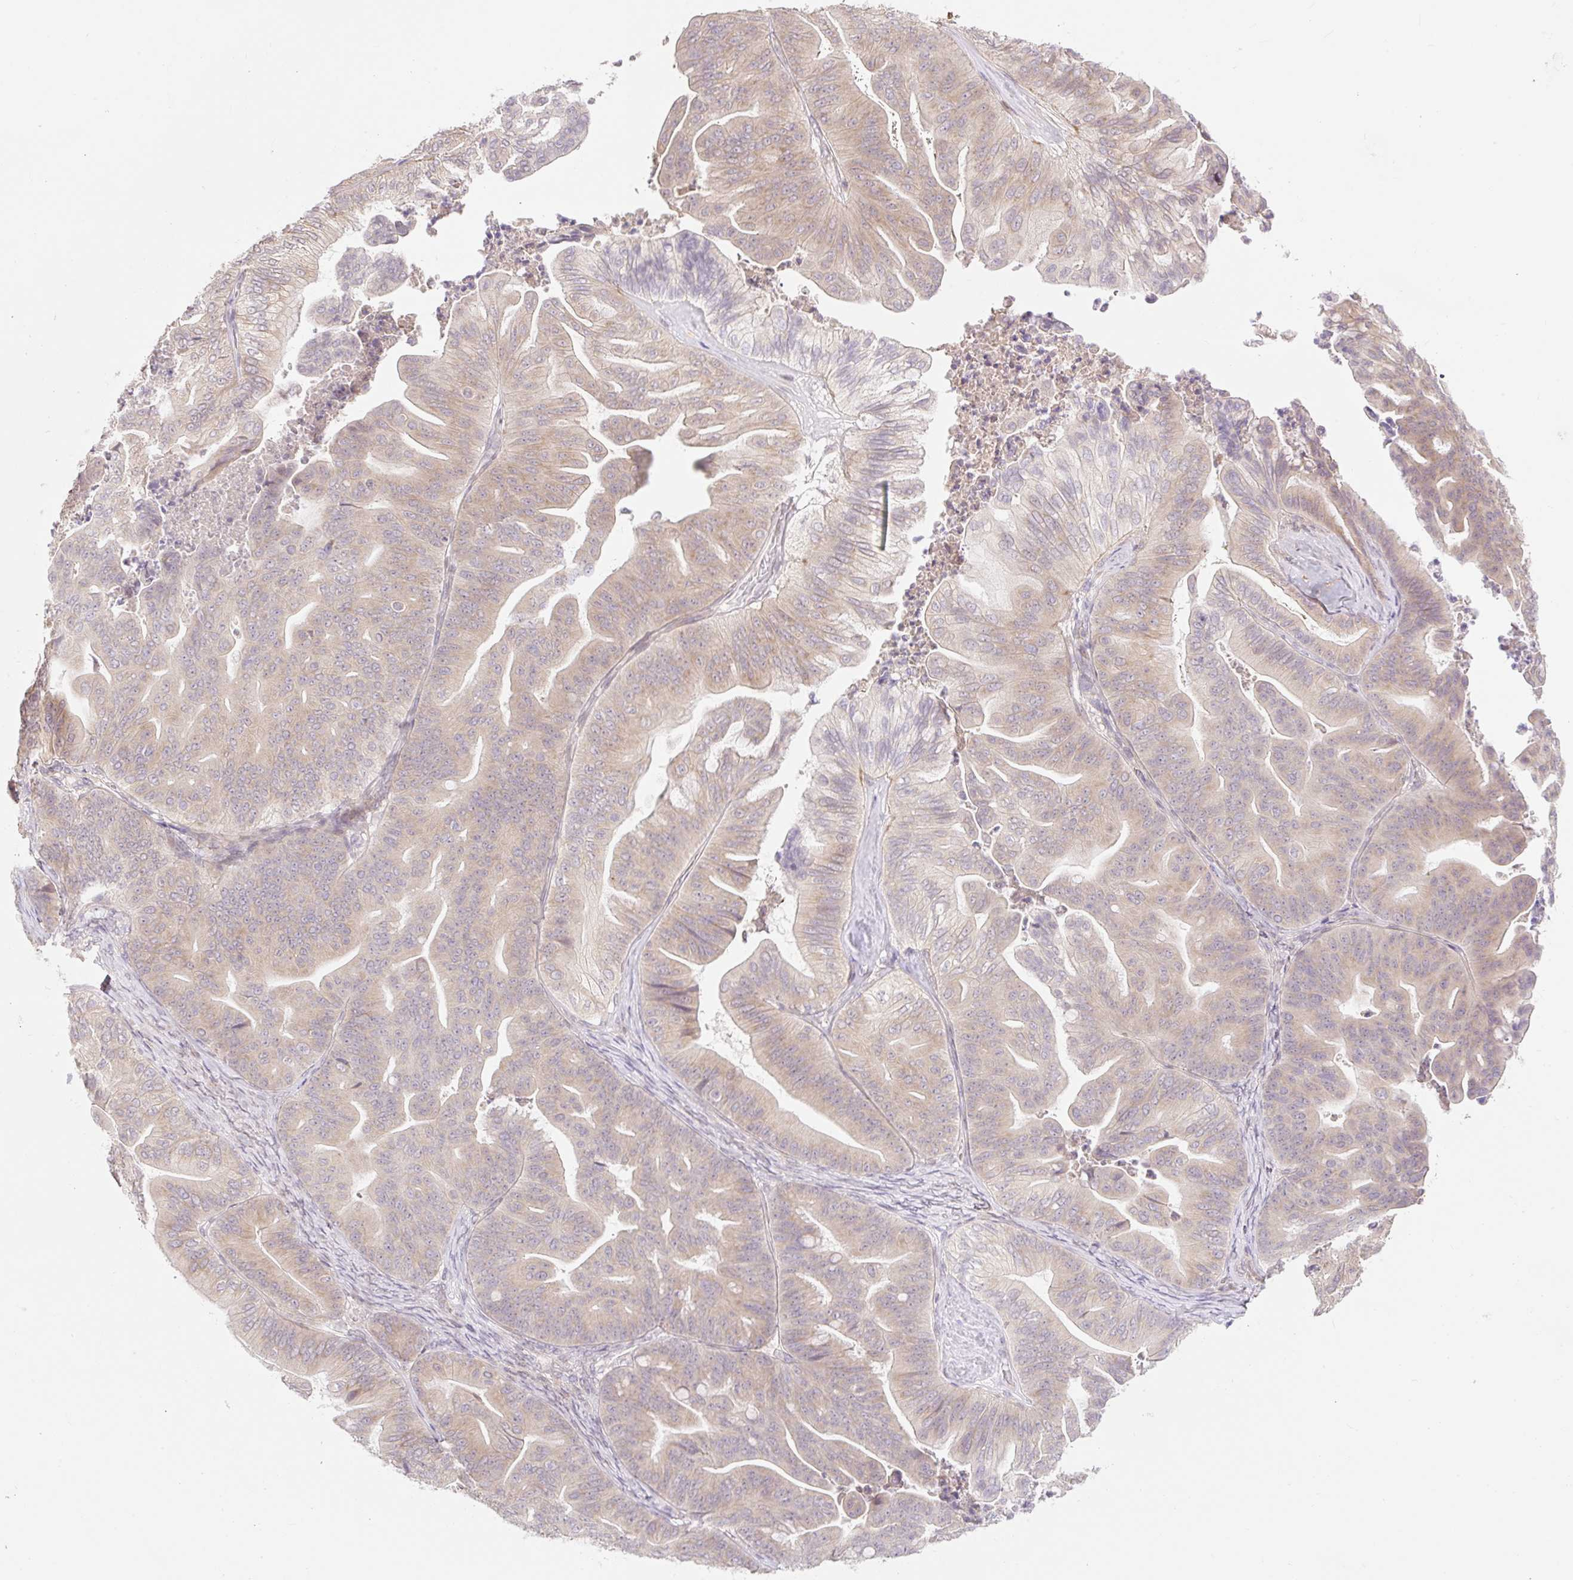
{"staining": {"intensity": "weak", "quantity": ">75%", "location": "cytoplasmic/membranous"}, "tissue": "ovarian cancer", "cell_type": "Tumor cells", "image_type": "cancer", "snomed": [{"axis": "morphology", "description": "Cystadenocarcinoma, mucinous, NOS"}, {"axis": "topography", "description": "Ovary"}], "caption": "Immunohistochemistry (IHC) histopathology image of neoplastic tissue: ovarian cancer stained using immunohistochemistry shows low levels of weak protein expression localized specifically in the cytoplasmic/membranous of tumor cells, appearing as a cytoplasmic/membranous brown color.", "gene": "EMC10", "patient": {"sex": "female", "age": 67}}